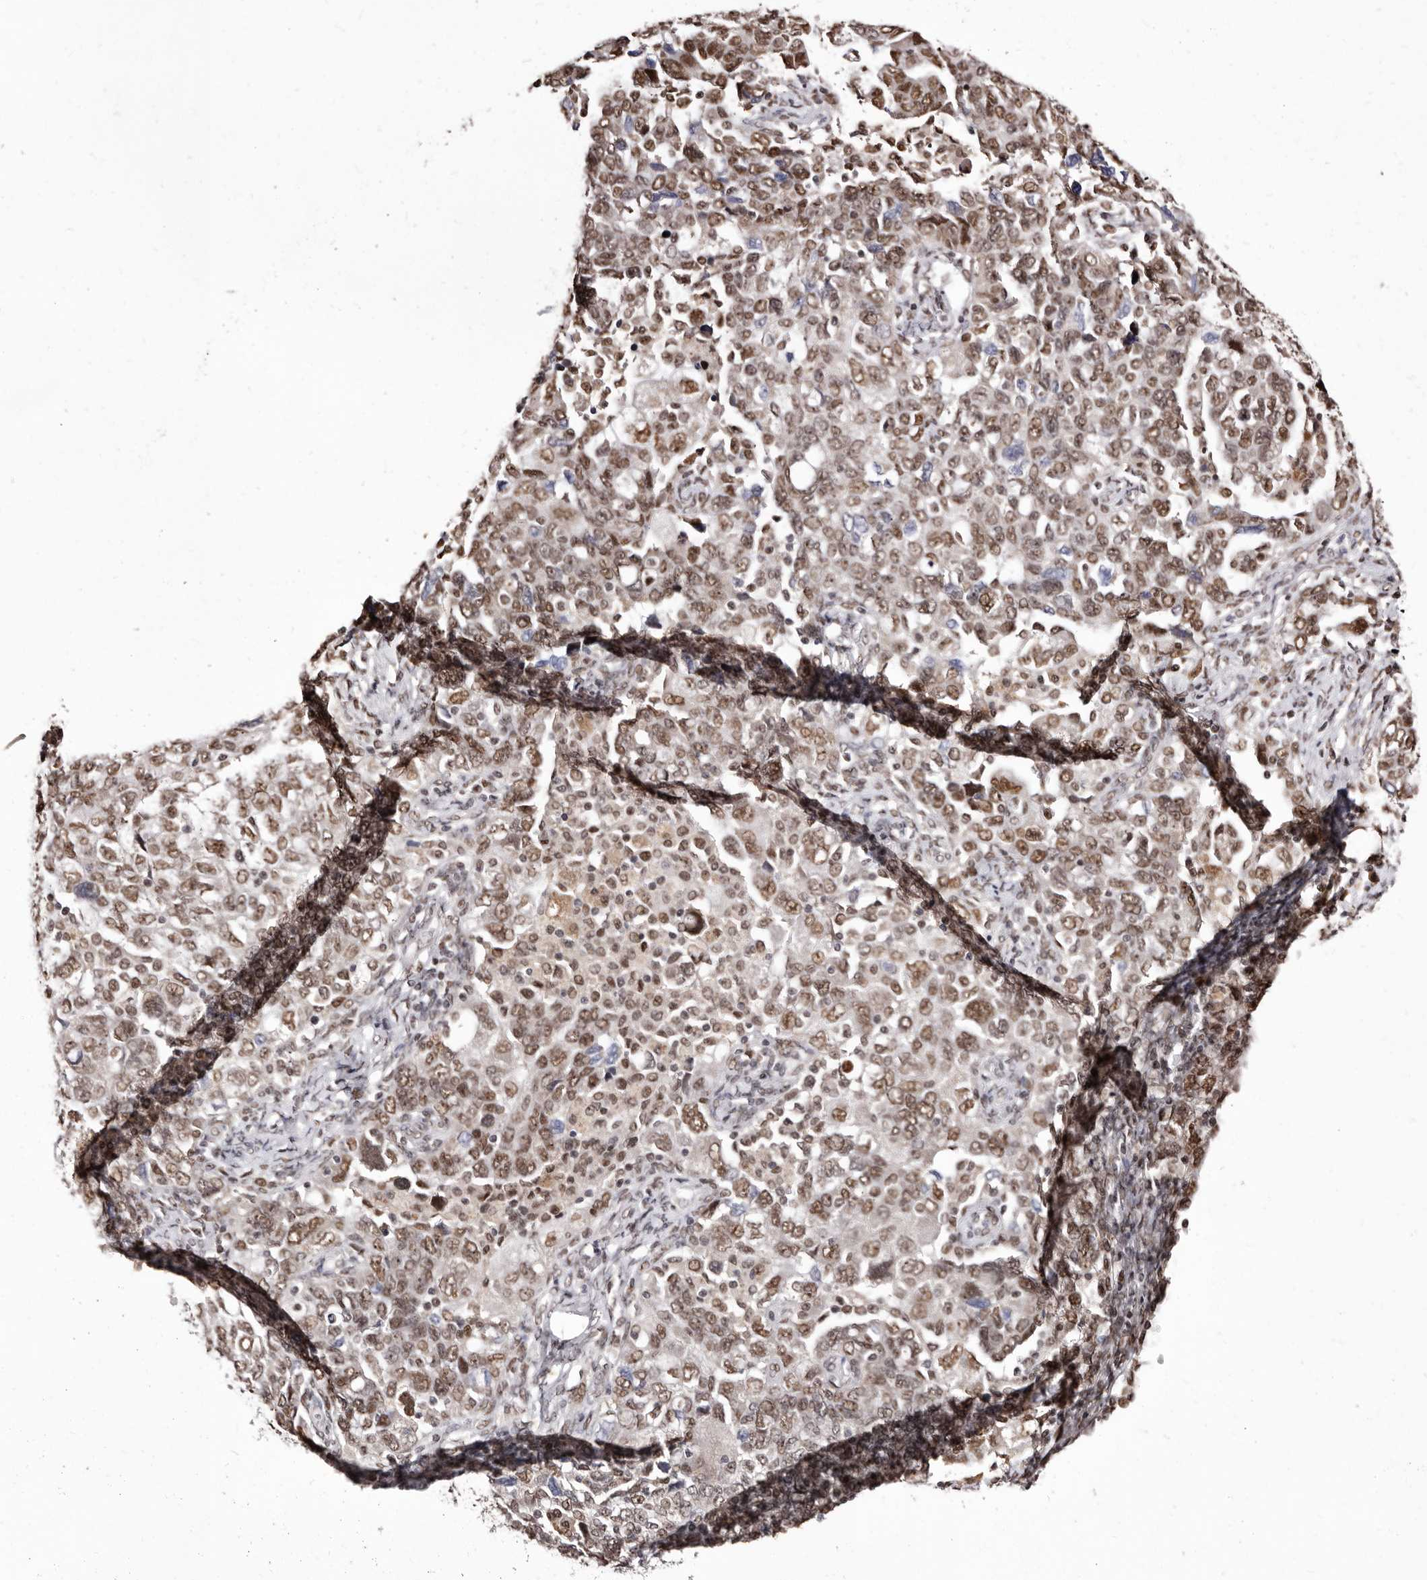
{"staining": {"intensity": "moderate", "quantity": ">75%", "location": "nuclear"}, "tissue": "ovarian cancer", "cell_type": "Tumor cells", "image_type": "cancer", "snomed": [{"axis": "morphology", "description": "Carcinoma, NOS"}, {"axis": "morphology", "description": "Cystadenocarcinoma, serous, NOS"}, {"axis": "topography", "description": "Ovary"}], "caption": "A photomicrograph of ovarian serous cystadenocarcinoma stained for a protein demonstrates moderate nuclear brown staining in tumor cells.", "gene": "ANAPC11", "patient": {"sex": "female", "age": 69}}